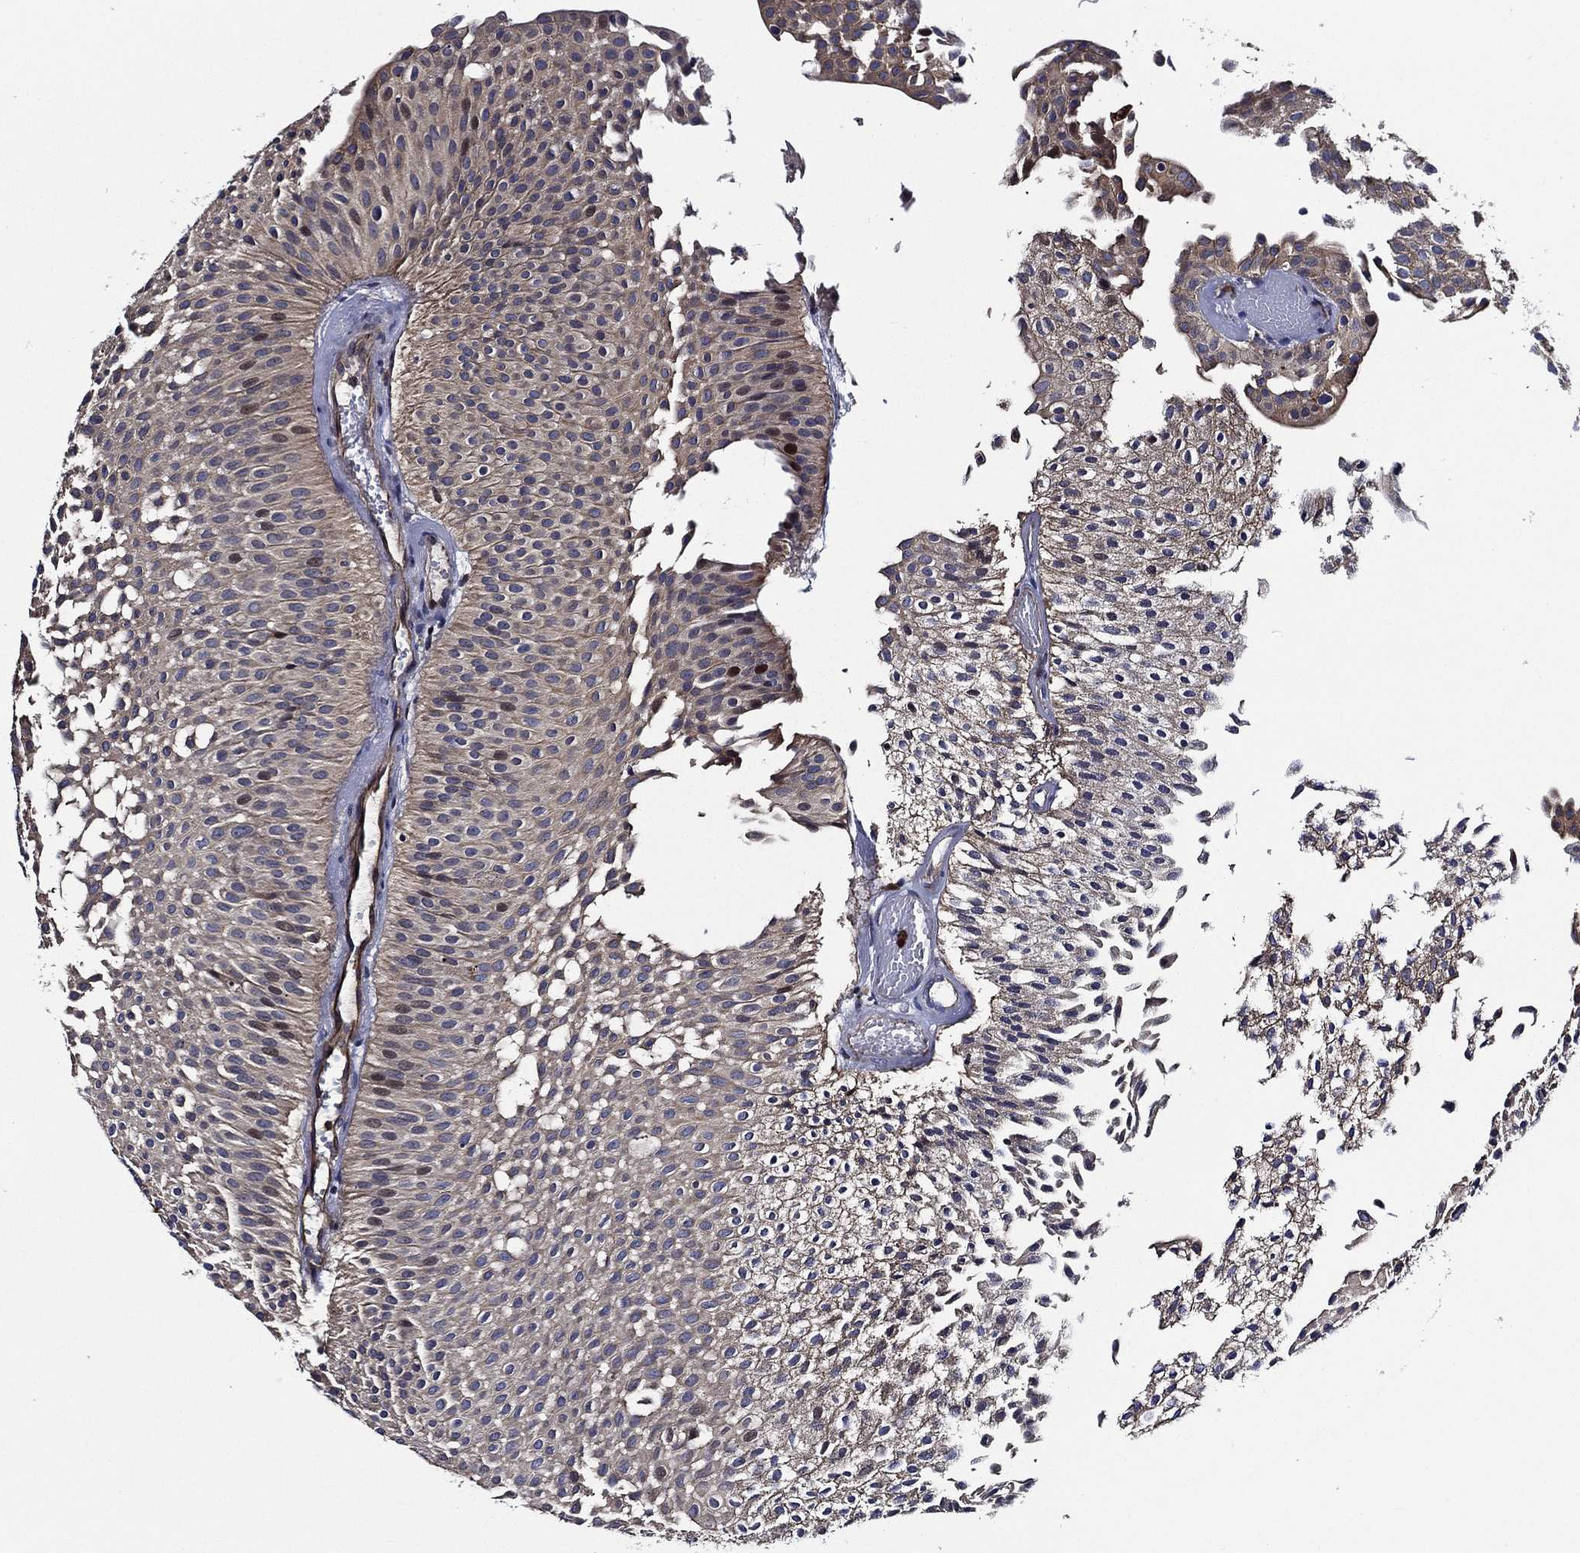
{"staining": {"intensity": "negative", "quantity": "none", "location": "none"}, "tissue": "urothelial cancer", "cell_type": "Tumor cells", "image_type": "cancer", "snomed": [{"axis": "morphology", "description": "Urothelial carcinoma, Low grade"}, {"axis": "topography", "description": "Urinary bladder"}], "caption": "This photomicrograph is of urothelial carcinoma (low-grade) stained with immunohistochemistry to label a protein in brown with the nuclei are counter-stained blue. There is no positivity in tumor cells. (DAB (3,3'-diaminobenzidine) immunohistochemistry (IHC) with hematoxylin counter stain).", "gene": "KIF20B", "patient": {"sex": "male", "age": 64}}